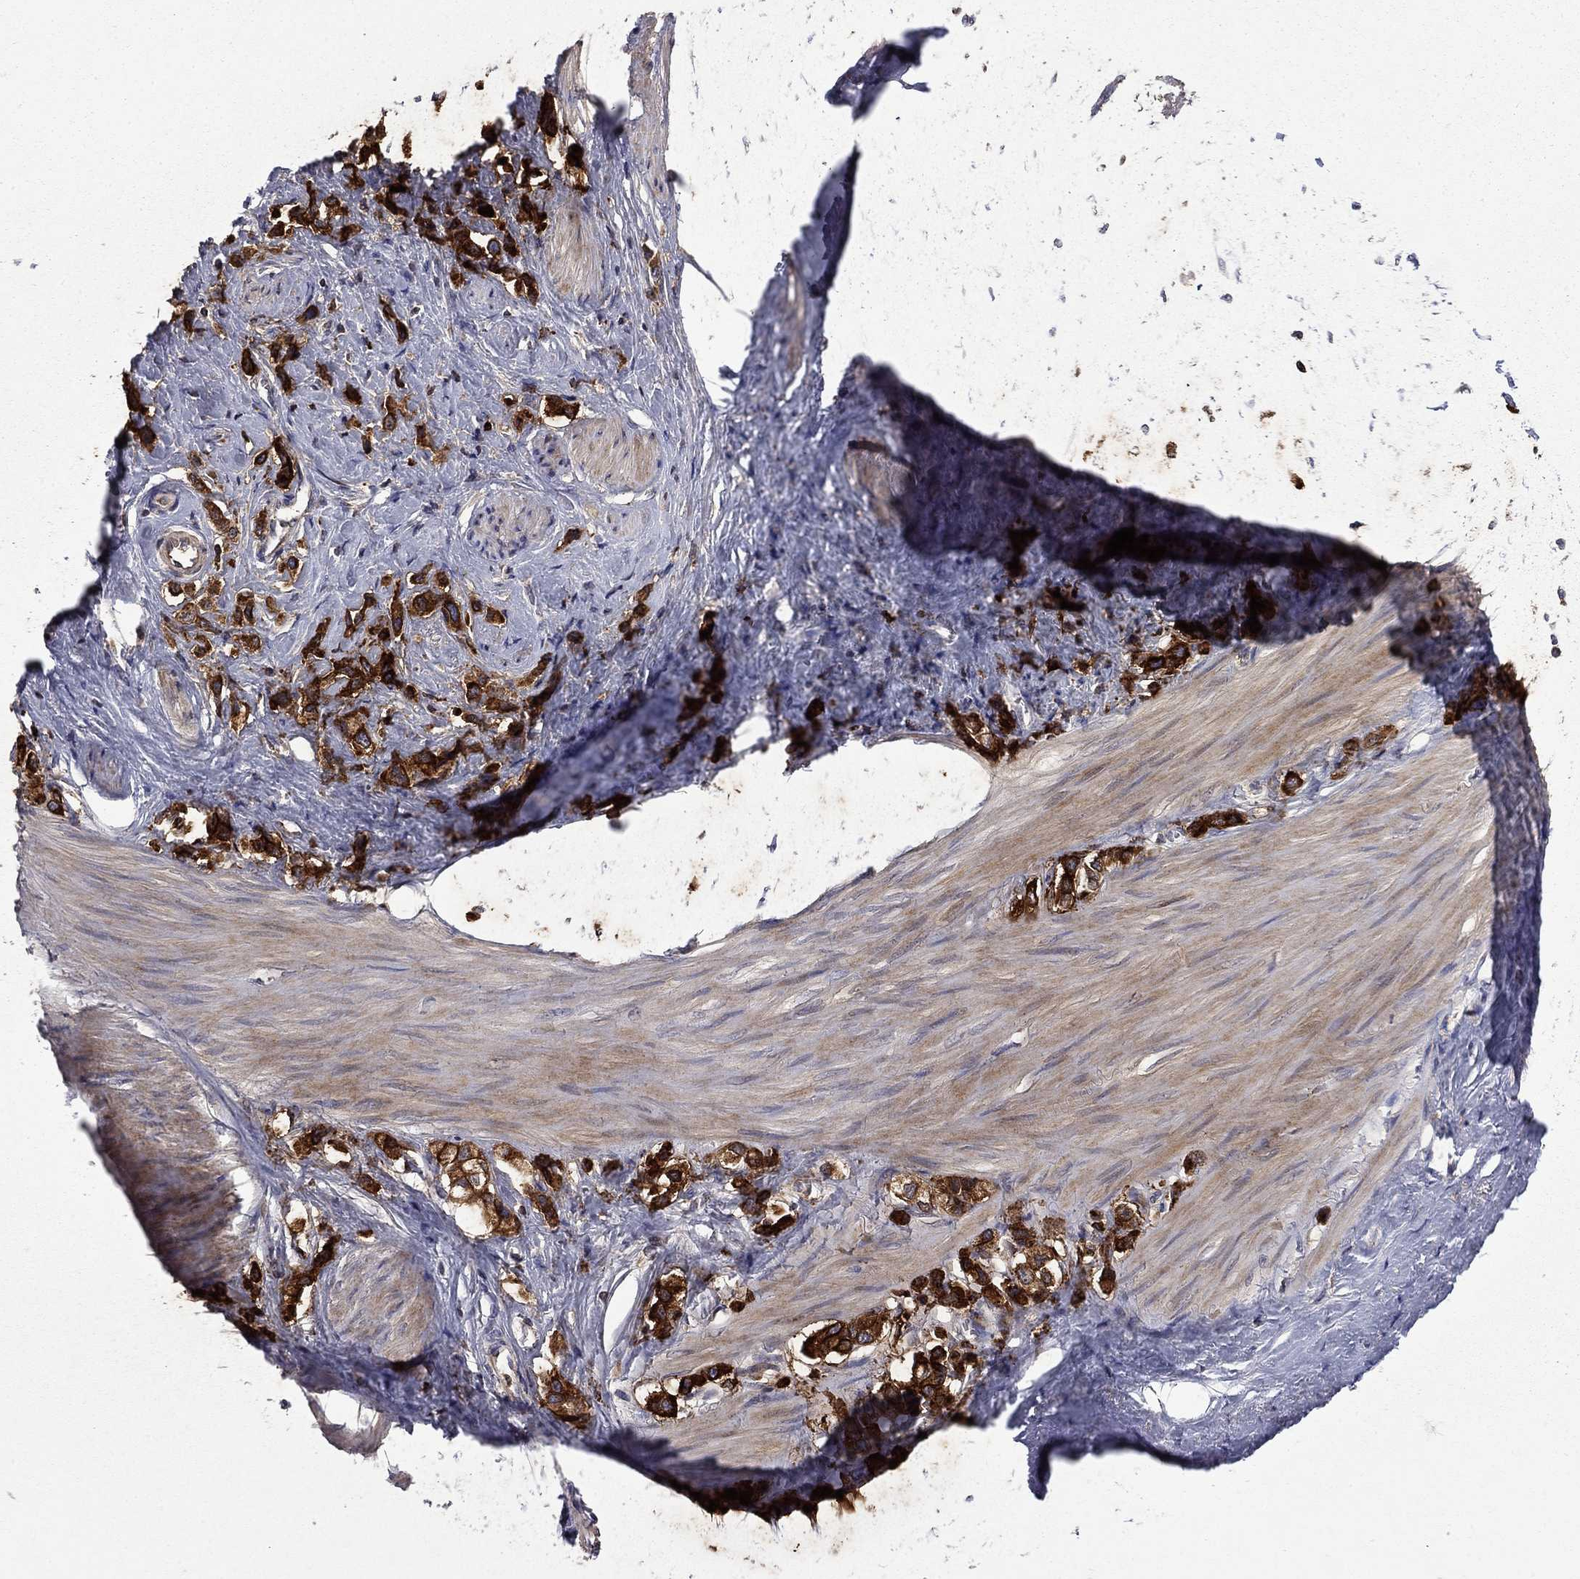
{"staining": {"intensity": "strong", "quantity": ">75%", "location": "cytoplasmic/membranous"}, "tissue": "stomach cancer", "cell_type": "Tumor cells", "image_type": "cancer", "snomed": [{"axis": "morphology", "description": "Normal tissue, NOS"}, {"axis": "morphology", "description": "Adenocarcinoma, NOS"}, {"axis": "morphology", "description": "Adenocarcinoma, High grade"}, {"axis": "topography", "description": "Stomach, upper"}, {"axis": "topography", "description": "Stomach"}], "caption": "Immunohistochemistry (DAB (3,3'-diaminobenzidine)) staining of stomach cancer (adenocarcinoma) displays strong cytoplasmic/membranous protein staining in approximately >75% of tumor cells. (DAB (3,3'-diaminobenzidine) IHC with brightfield microscopy, high magnification).", "gene": "CEACAM7", "patient": {"sex": "female", "age": 65}}